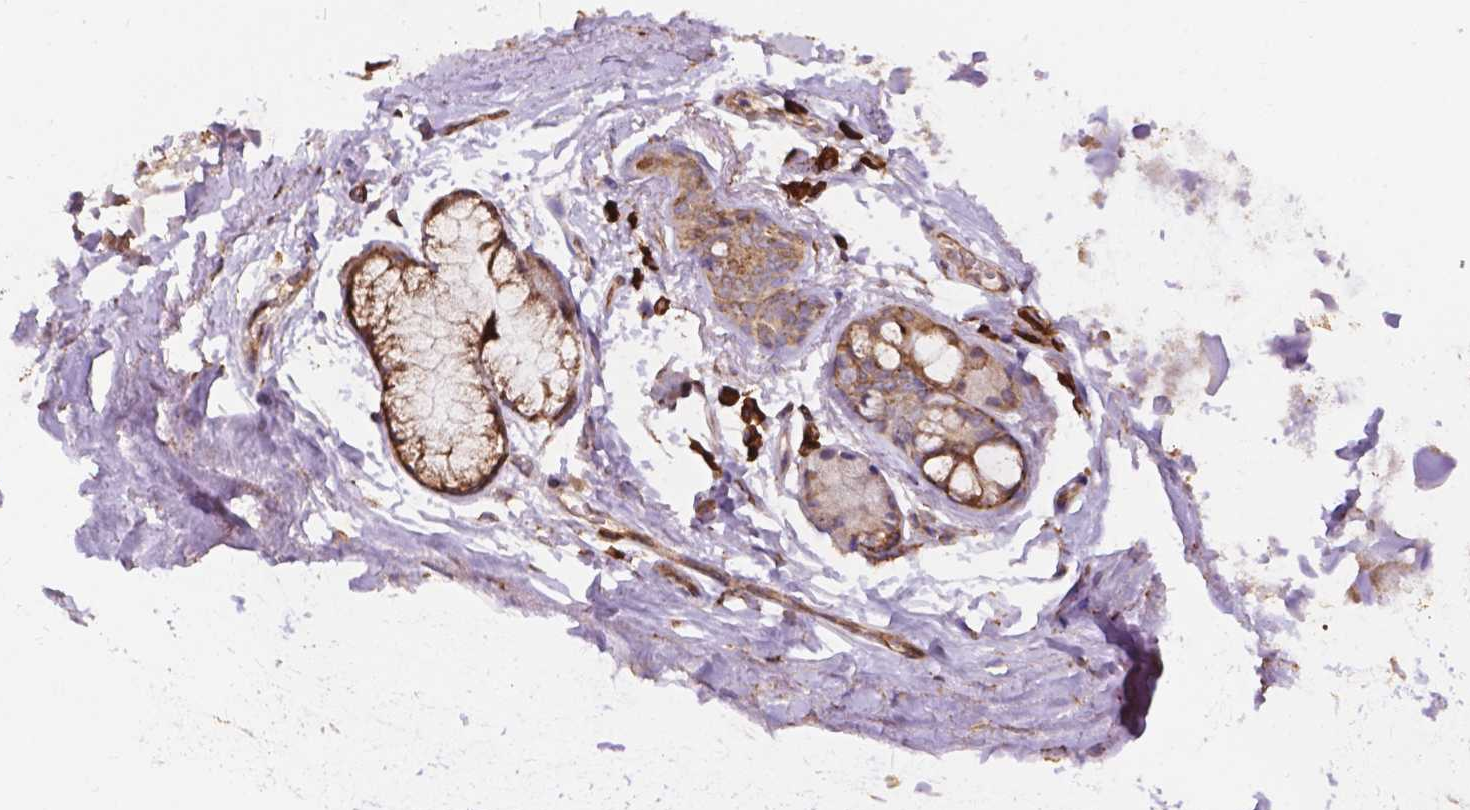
{"staining": {"intensity": "moderate", "quantity": "<25%", "location": "cytoplasmic/membranous"}, "tissue": "adipose tissue", "cell_type": "Adipocytes", "image_type": "normal", "snomed": [{"axis": "morphology", "description": "Normal tissue, NOS"}, {"axis": "topography", "description": "Cartilage tissue"}, {"axis": "topography", "description": "Bronchus"}], "caption": "A high-resolution photomicrograph shows immunohistochemistry staining of normal adipose tissue, which exhibits moderate cytoplasmic/membranous positivity in approximately <25% of adipocytes. (IHC, brightfield microscopy, high magnification).", "gene": "IPO11", "patient": {"sex": "female", "age": 79}}